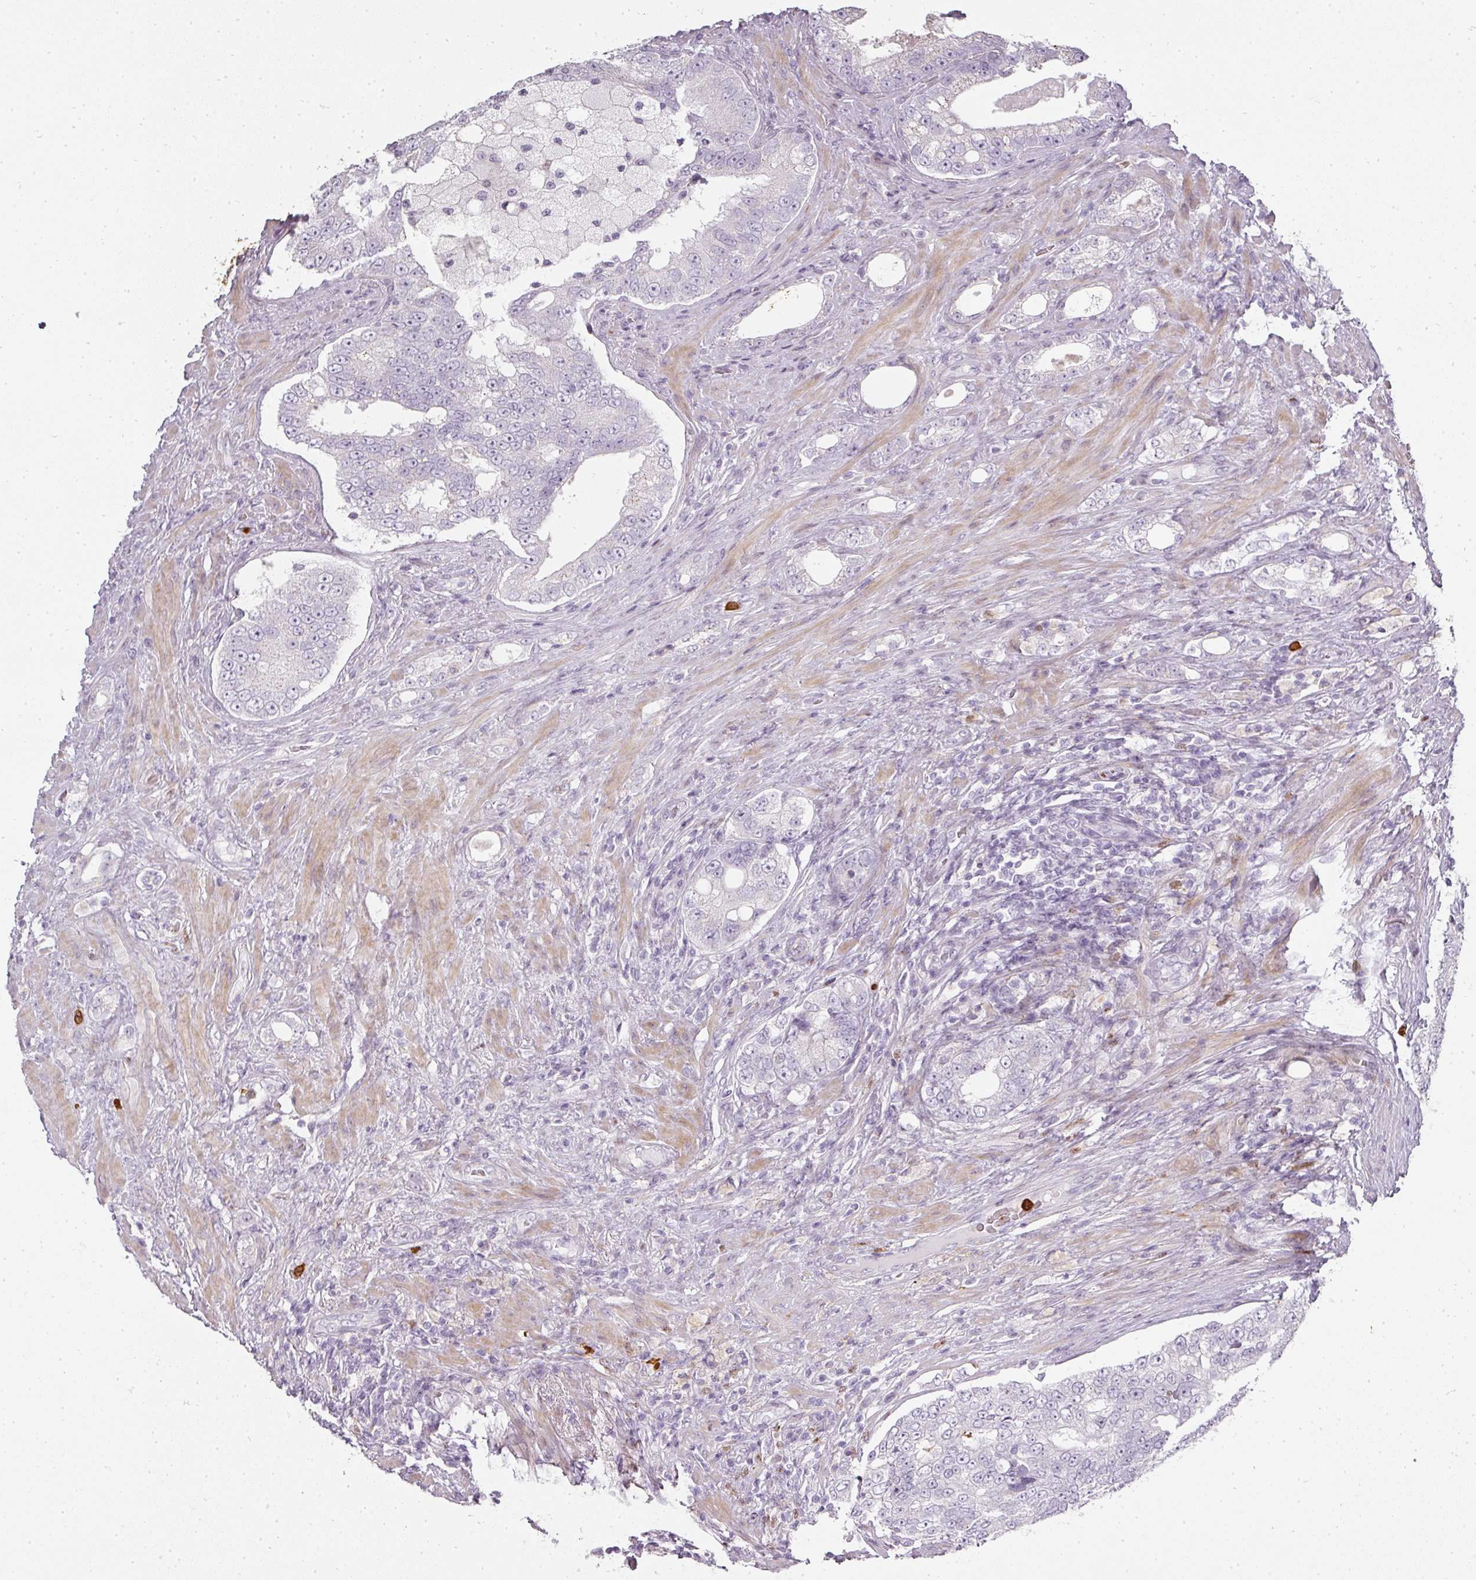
{"staining": {"intensity": "negative", "quantity": "none", "location": "none"}, "tissue": "prostate cancer", "cell_type": "Tumor cells", "image_type": "cancer", "snomed": [{"axis": "morphology", "description": "Adenocarcinoma, High grade"}, {"axis": "topography", "description": "Prostate"}], "caption": "Prostate cancer was stained to show a protein in brown. There is no significant staining in tumor cells.", "gene": "BIK", "patient": {"sex": "male", "age": 70}}